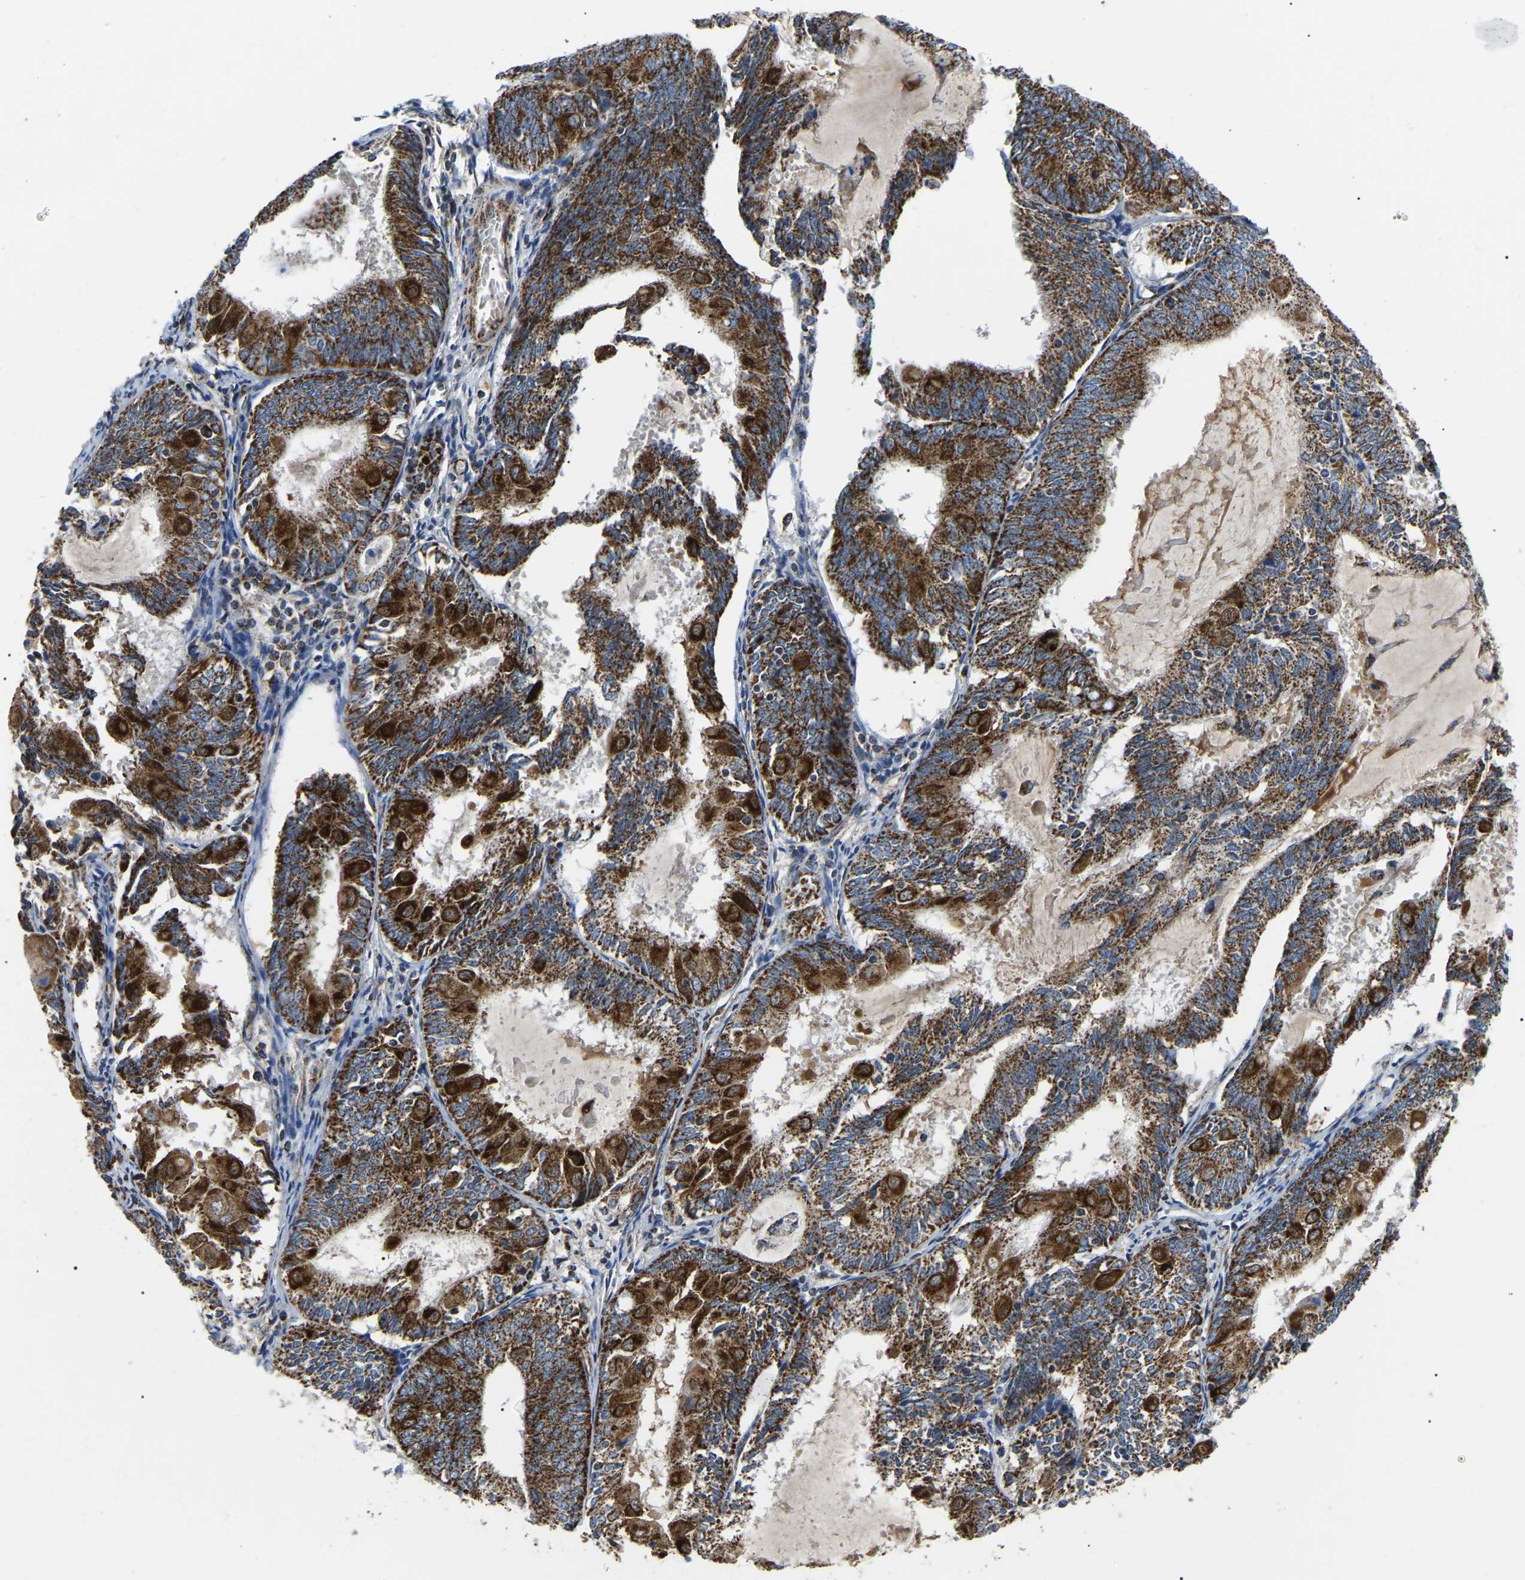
{"staining": {"intensity": "strong", "quantity": ">75%", "location": "cytoplasmic/membranous"}, "tissue": "endometrial cancer", "cell_type": "Tumor cells", "image_type": "cancer", "snomed": [{"axis": "morphology", "description": "Adenocarcinoma, NOS"}, {"axis": "topography", "description": "Endometrium"}], "caption": "Endometrial cancer (adenocarcinoma) was stained to show a protein in brown. There is high levels of strong cytoplasmic/membranous staining in approximately >75% of tumor cells.", "gene": "PPM1E", "patient": {"sex": "female", "age": 81}}